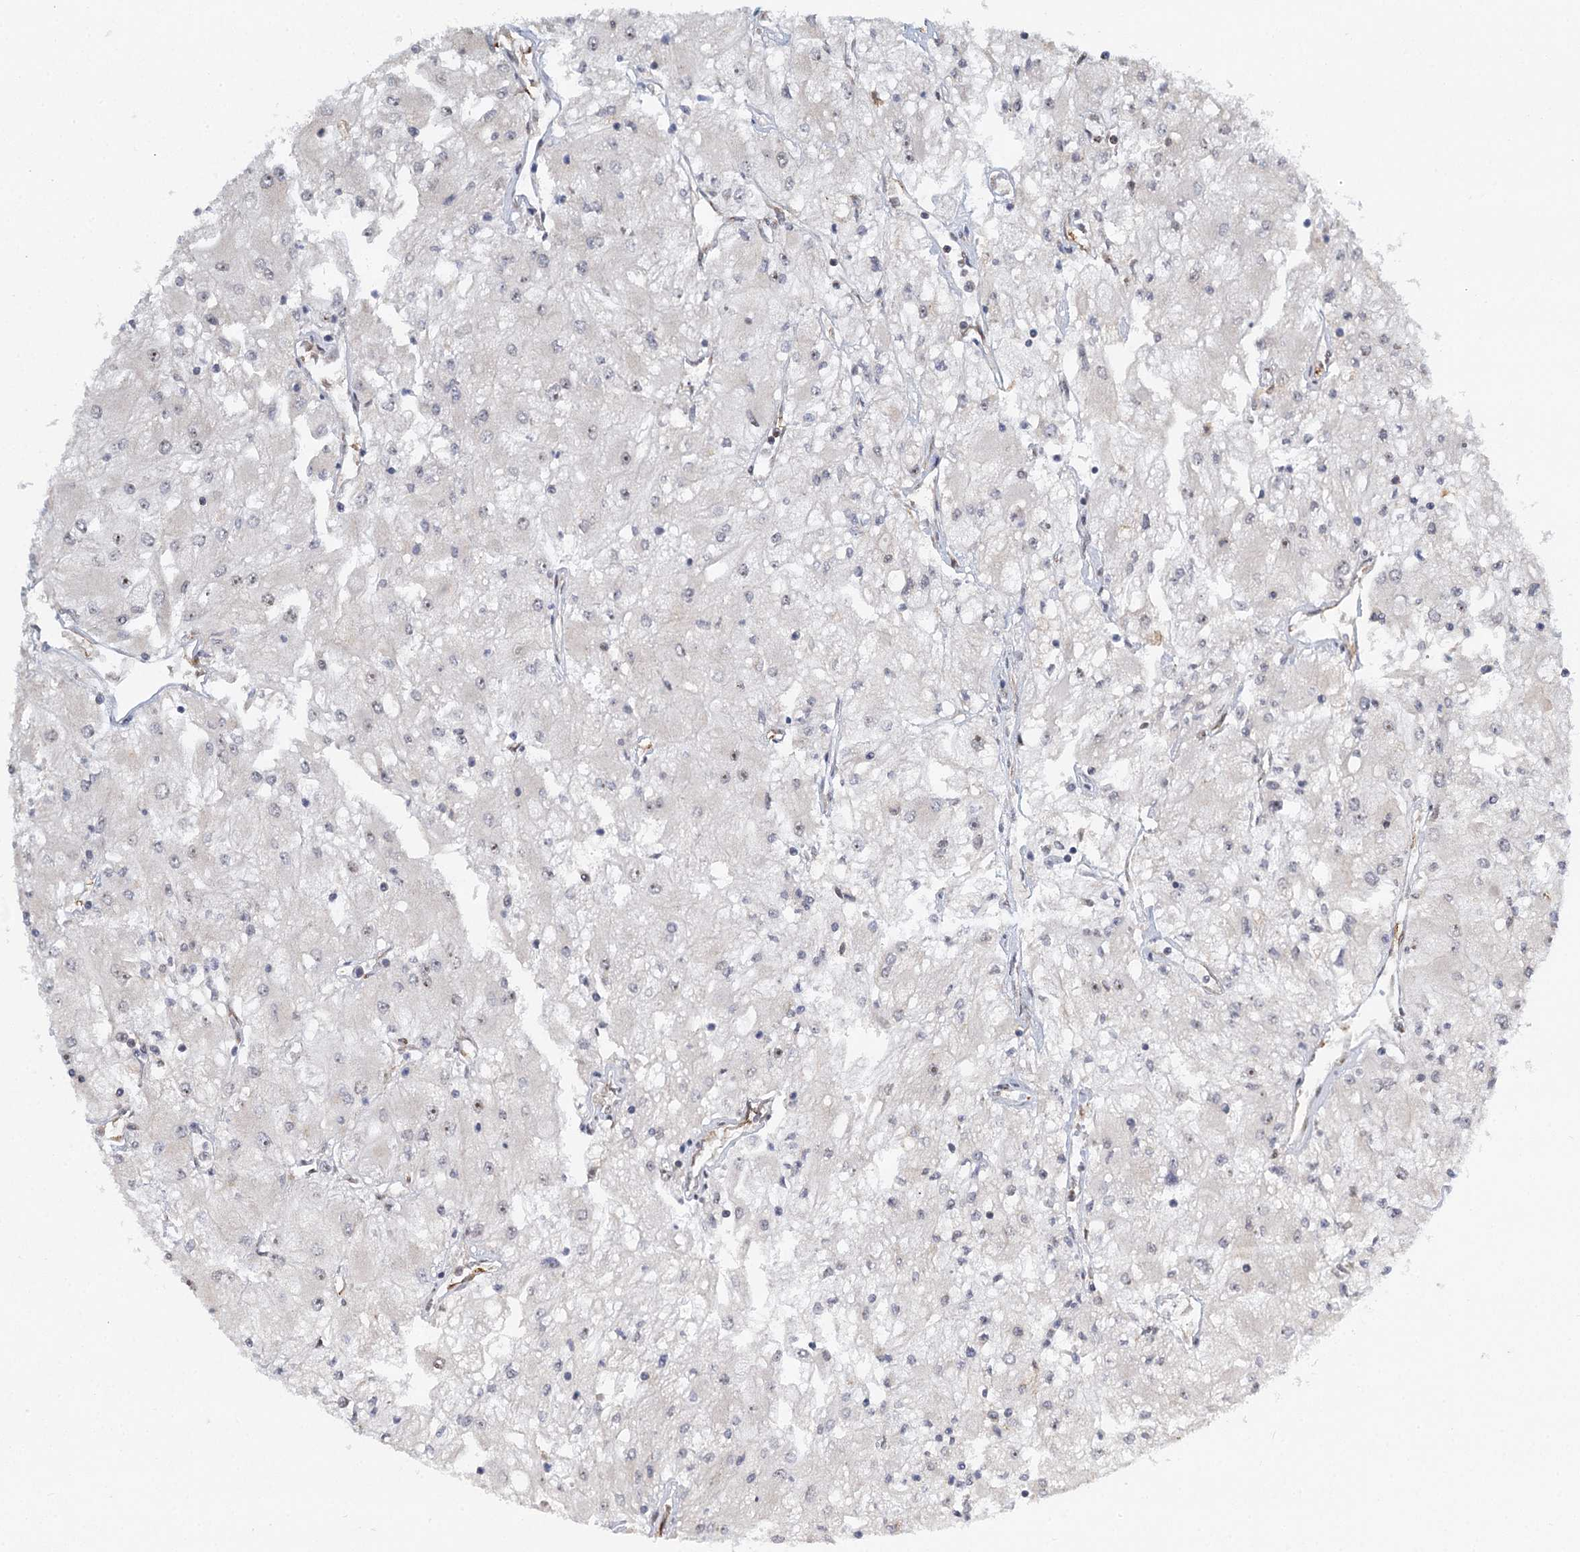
{"staining": {"intensity": "negative", "quantity": "none", "location": "none"}, "tissue": "renal cancer", "cell_type": "Tumor cells", "image_type": "cancer", "snomed": [{"axis": "morphology", "description": "Adenocarcinoma, NOS"}, {"axis": "topography", "description": "Kidney"}], "caption": "High magnification brightfield microscopy of renal cancer stained with DAB (brown) and counterstained with hematoxylin (blue): tumor cells show no significant positivity. Nuclei are stained in blue.", "gene": "TREX1", "patient": {"sex": "male", "age": 80}}